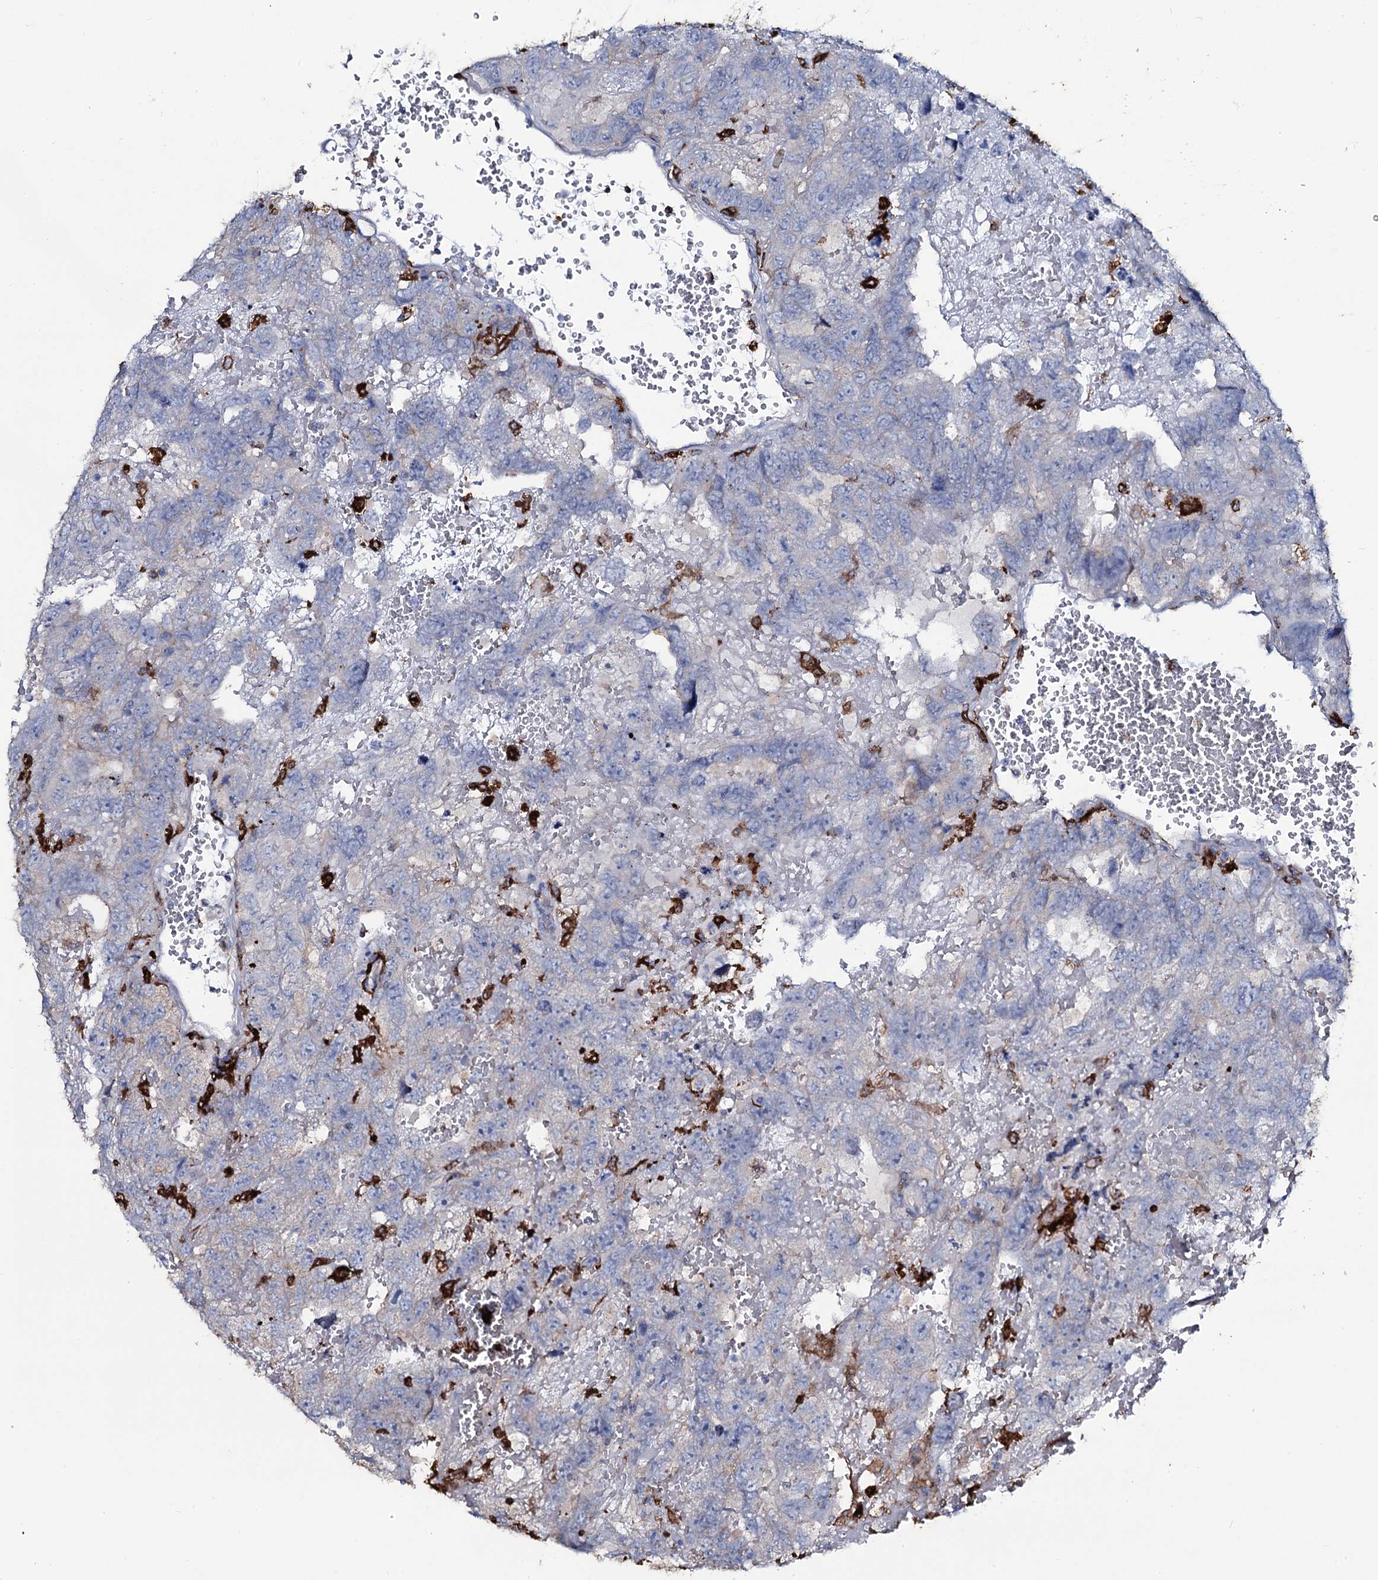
{"staining": {"intensity": "negative", "quantity": "none", "location": "none"}, "tissue": "testis cancer", "cell_type": "Tumor cells", "image_type": "cancer", "snomed": [{"axis": "morphology", "description": "Carcinoma, Embryonal, NOS"}, {"axis": "topography", "description": "Testis"}], "caption": "High magnification brightfield microscopy of testis cancer (embryonal carcinoma) stained with DAB (brown) and counterstained with hematoxylin (blue): tumor cells show no significant staining.", "gene": "OSBPL2", "patient": {"sex": "male", "age": 45}}